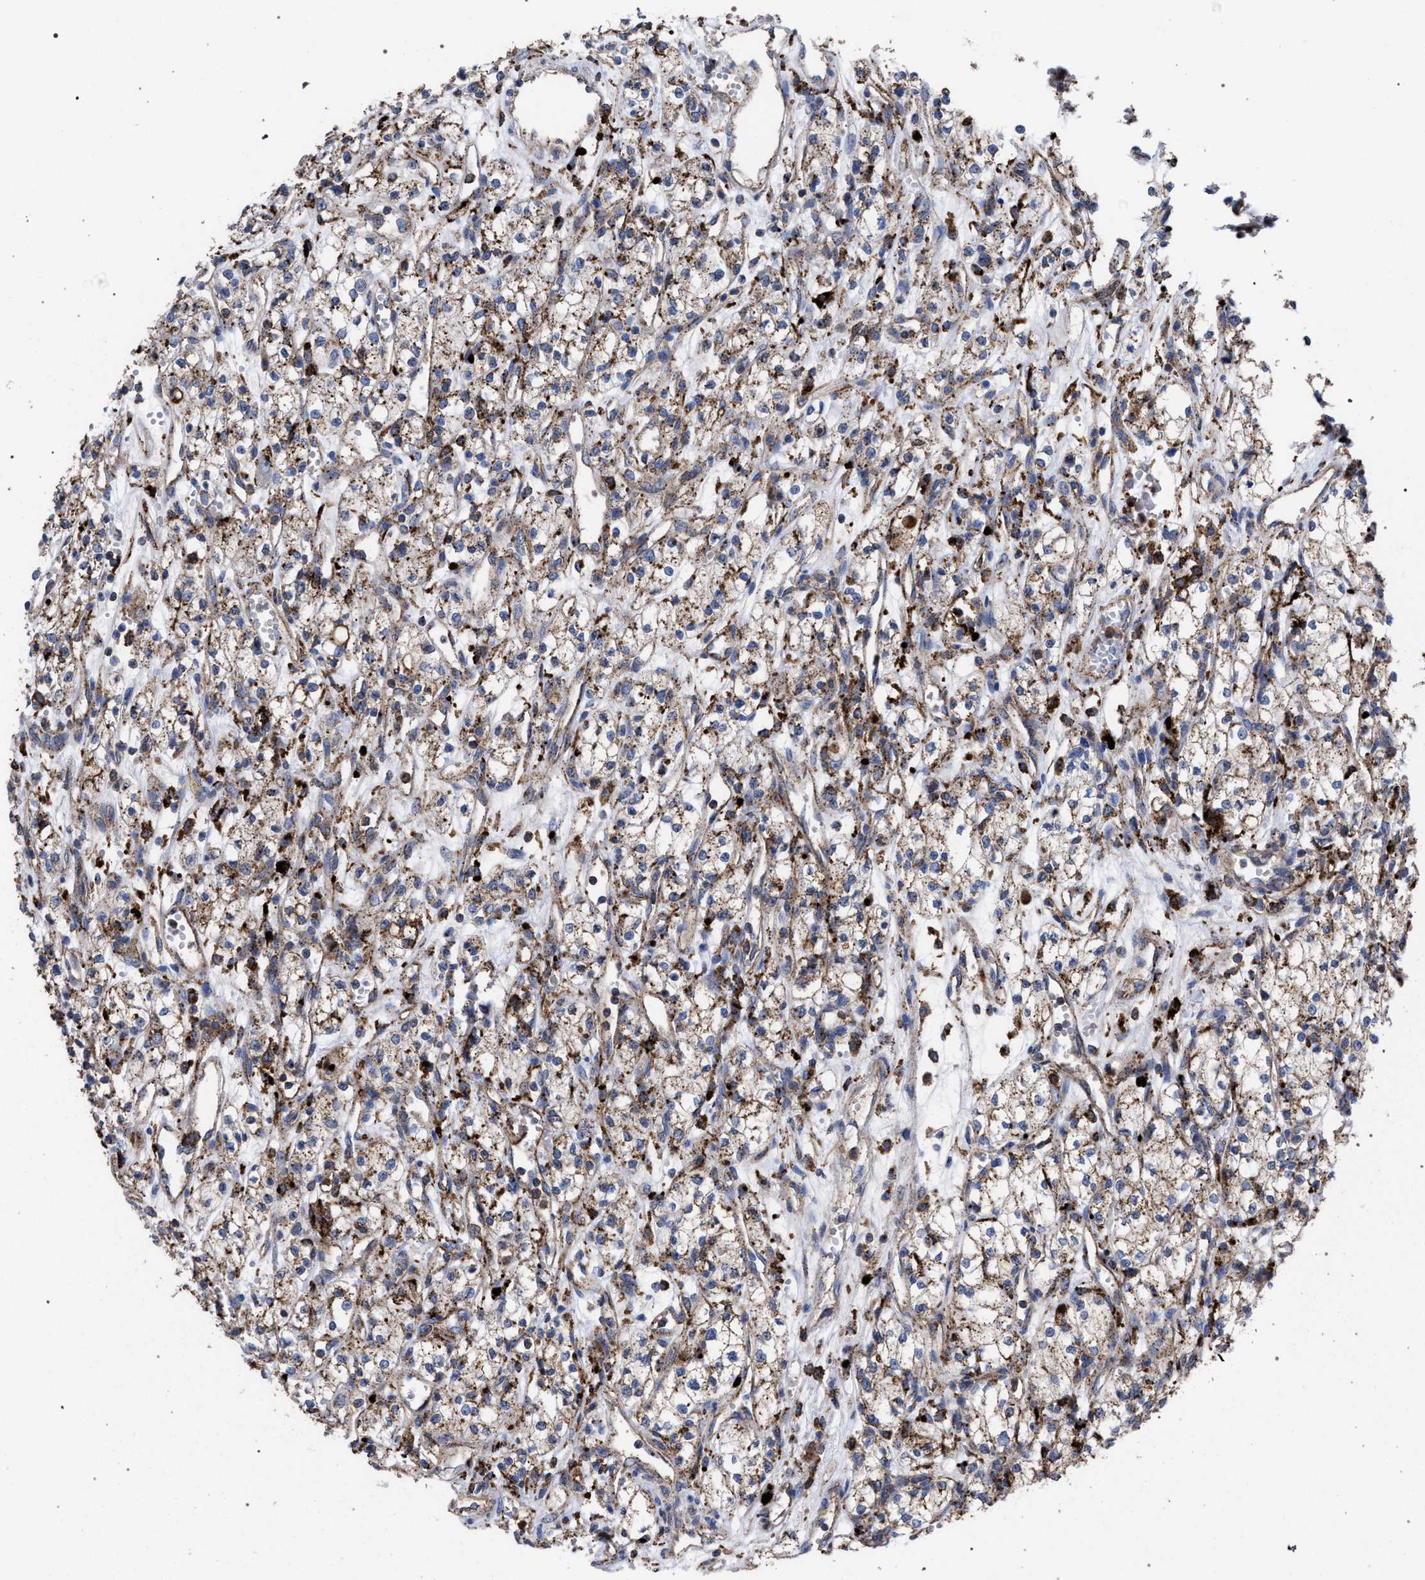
{"staining": {"intensity": "moderate", "quantity": ">75%", "location": "cytoplasmic/membranous"}, "tissue": "renal cancer", "cell_type": "Tumor cells", "image_type": "cancer", "snomed": [{"axis": "morphology", "description": "Adenocarcinoma, NOS"}, {"axis": "topography", "description": "Kidney"}], "caption": "High-power microscopy captured an immunohistochemistry (IHC) photomicrograph of renal cancer, revealing moderate cytoplasmic/membranous expression in approximately >75% of tumor cells.", "gene": "PPT1", "patient": {"sex": "male", "age": 59}}